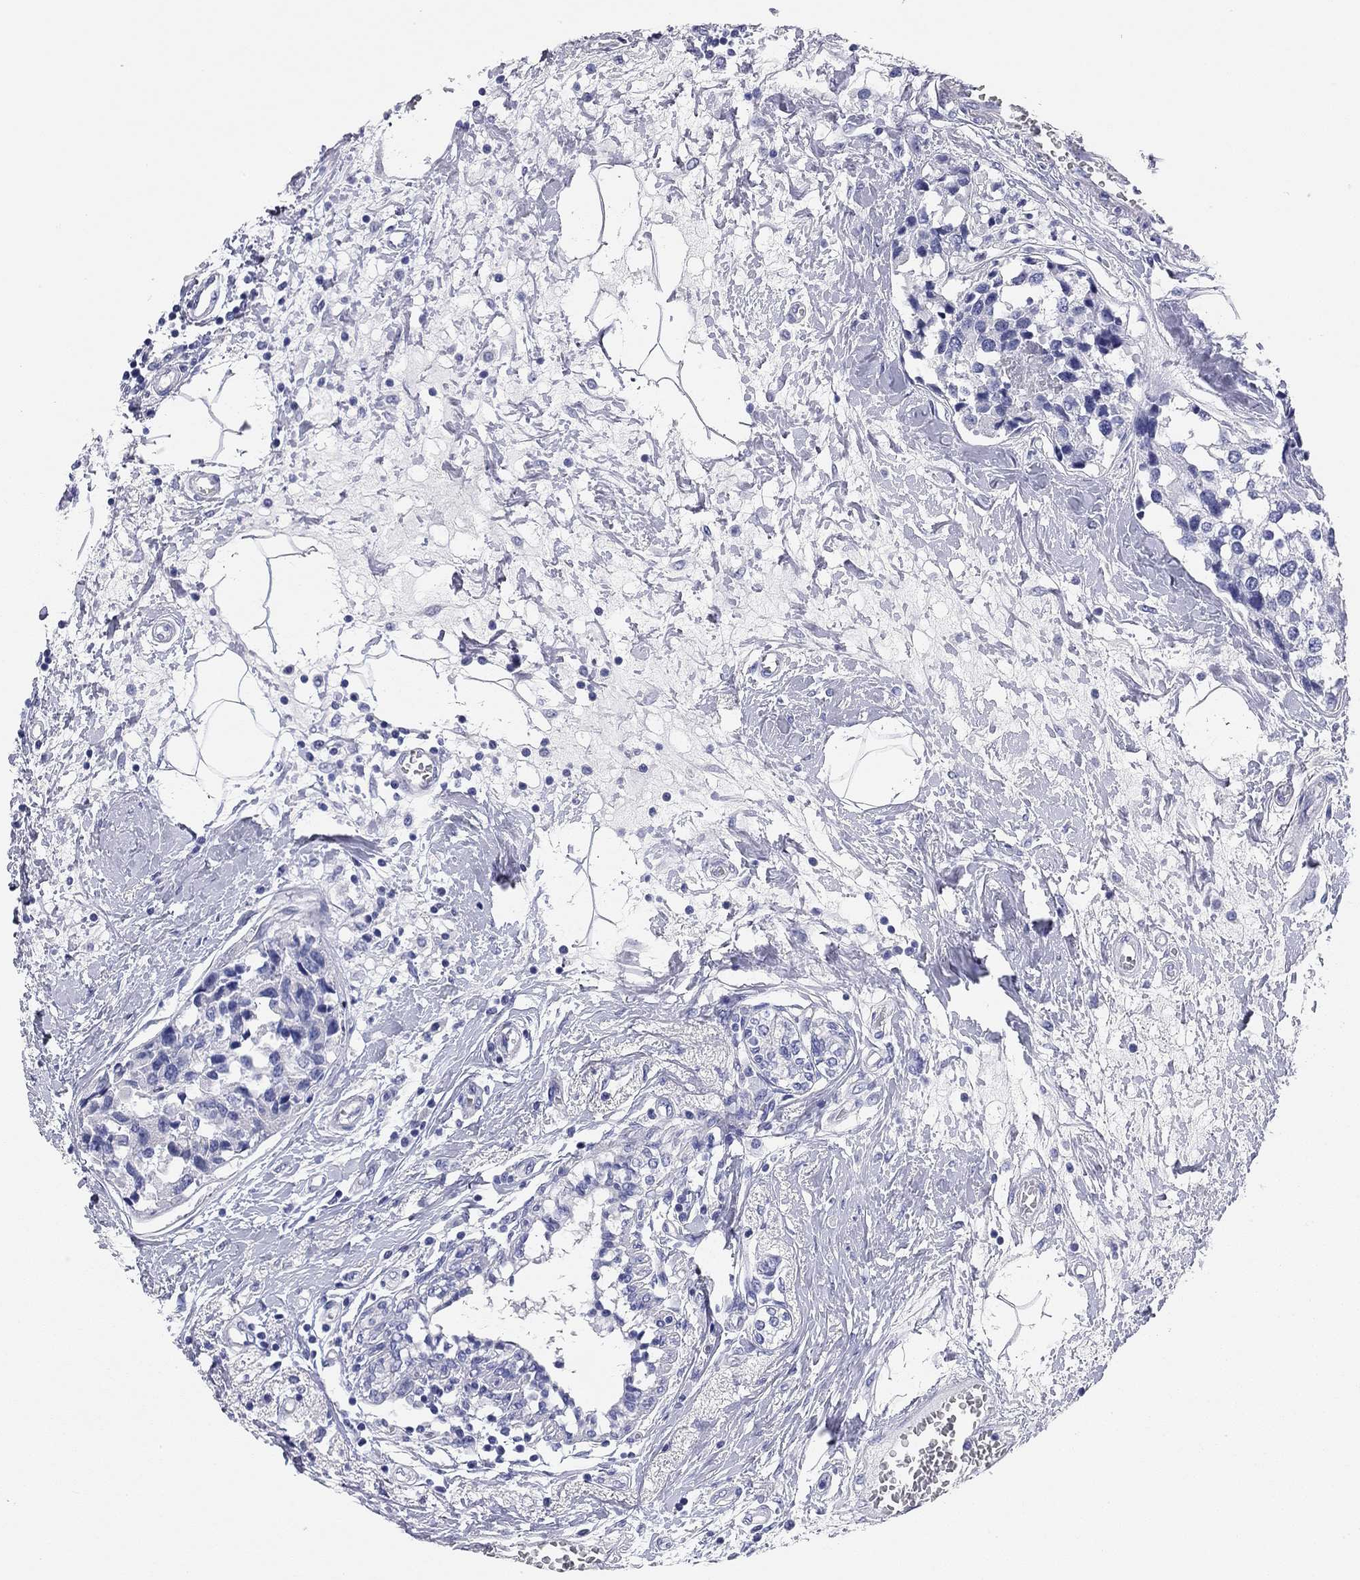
{"staining": {"intensity": "negative", "quantity": "none", "location": "none"}, "tissue": "breast cancer", "cell_type": "Tumor cells", "image_type": "cancer", "snomed": [{"axis": "morphology", "description": "Lobular carcinoma"}, {"axis": "topography", "description": "Breast"}], "caption": "Breast cancer (lobular carcinoma) was stained to show a protein in brown. There is no significant positivity in tumor cells.", "gene": "TMEM221", "patient": {"sex": "female", "age": 59}}